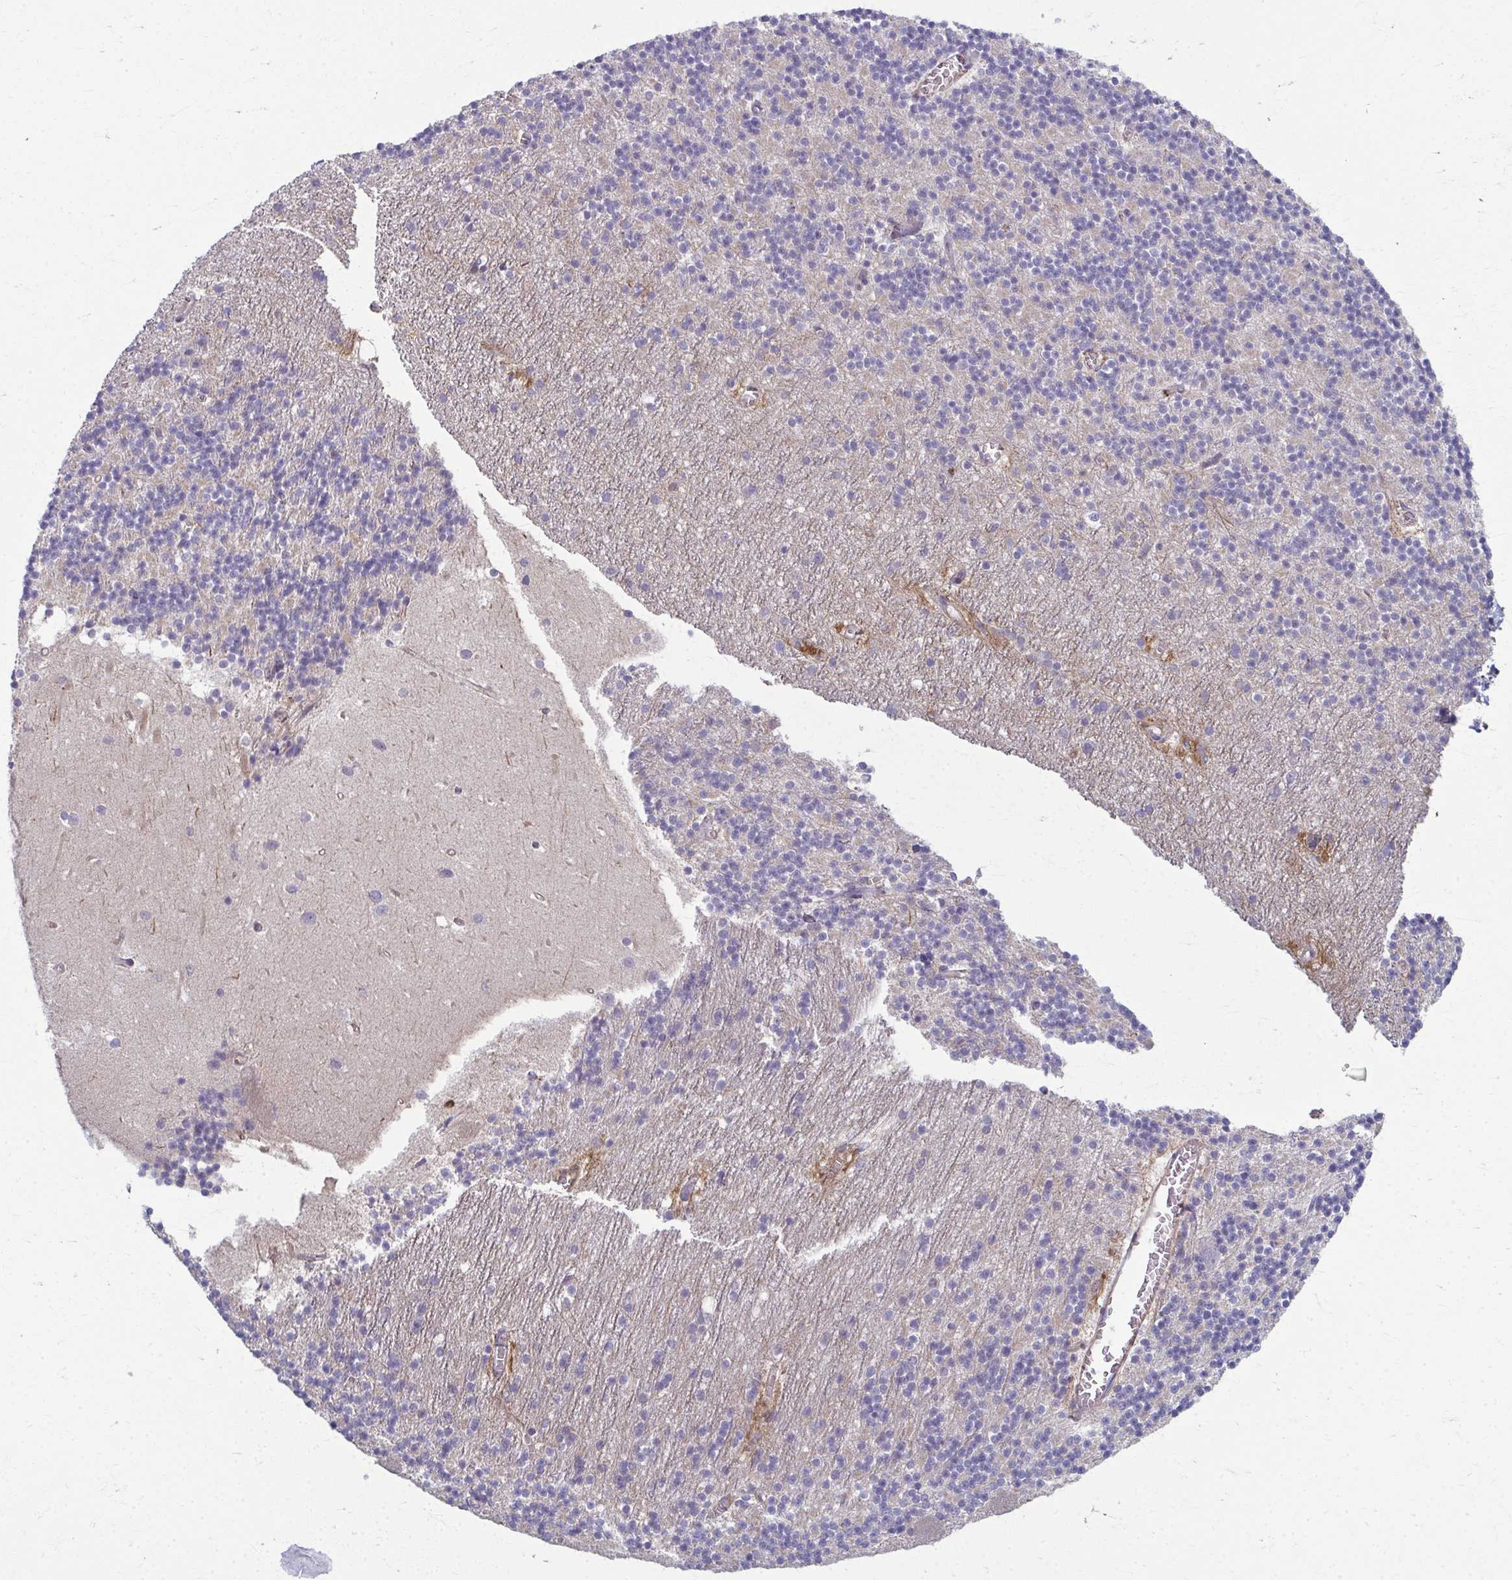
{"staining": {"intensity": "negative", "quantity": "none", "location": "none"}, "tissue": "cerebellum", "cell_type": "Cells in granular layer", "image_type": "normal", "snomed": [{"axis": "morphology", "description": "Normal tissue, NOS"}, {"axis": "topography", "description": "Cerebellum"}], "caption": "This is an immunohistochemistry micrograph of normal human cerebellum. There is no positivity in cells in granular layer.", "gene": "EID2B", "patient": {"sex": "male", "age": 54}}